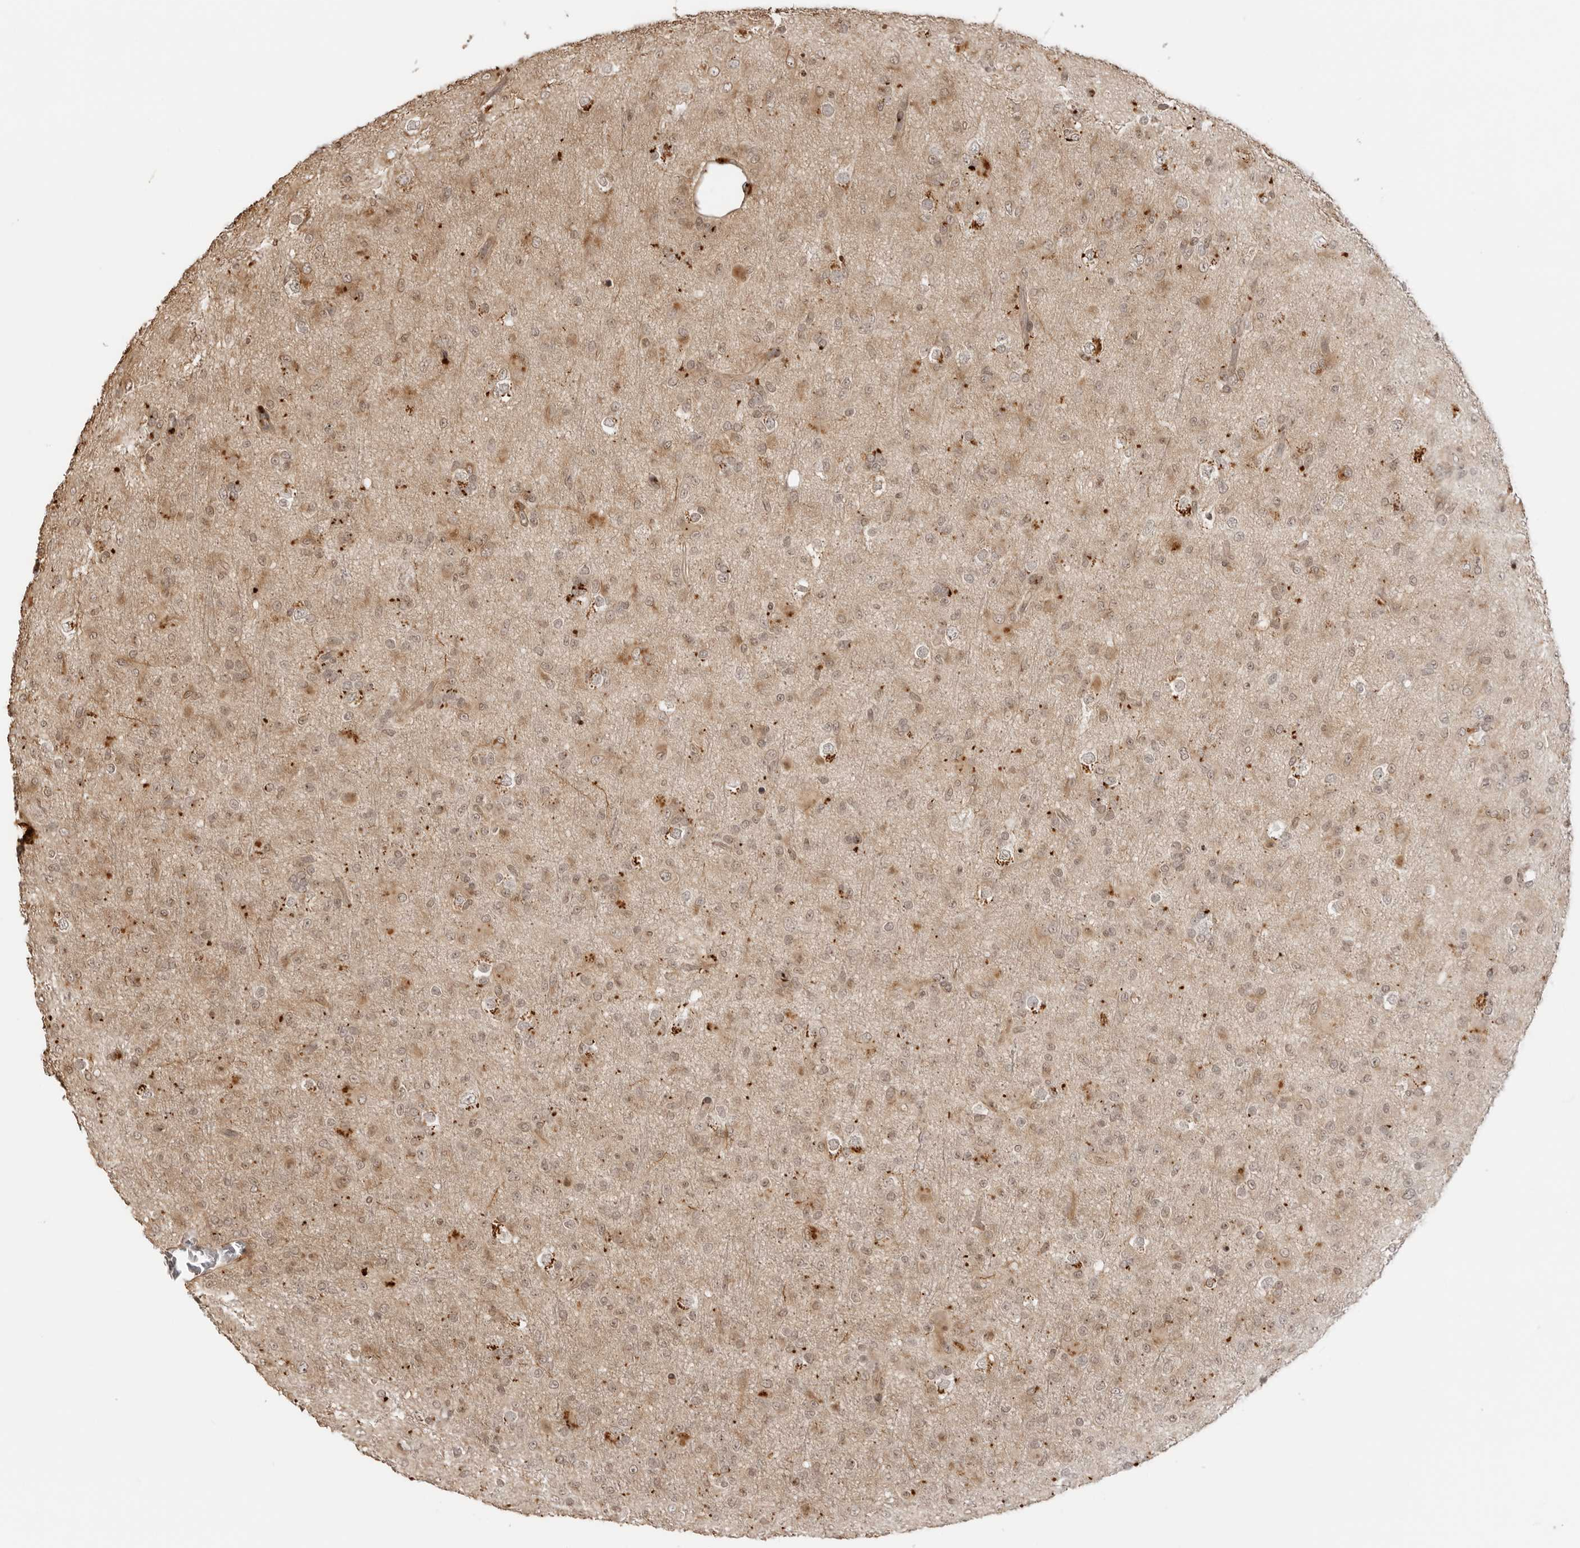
{"staining": {"intensity": "weak", "quantity": ">75%", "location": "cytoplasmic/membranous,nuclear"}, "tissue": "glioma", "cell_type": "Tumor cells", "image_type": "cancer", "snomed": [{"axis": "morphology", "description": "Glioma, malignant, Low grade"}, {"axis": "topography", "description": "Brain"}], "caption": "Malignant low-grade glioma stained with a protein marker displays weak staining in tumor cells.", "gene": "IKBKE", "patient": {"sex": "male", "age": 65}}